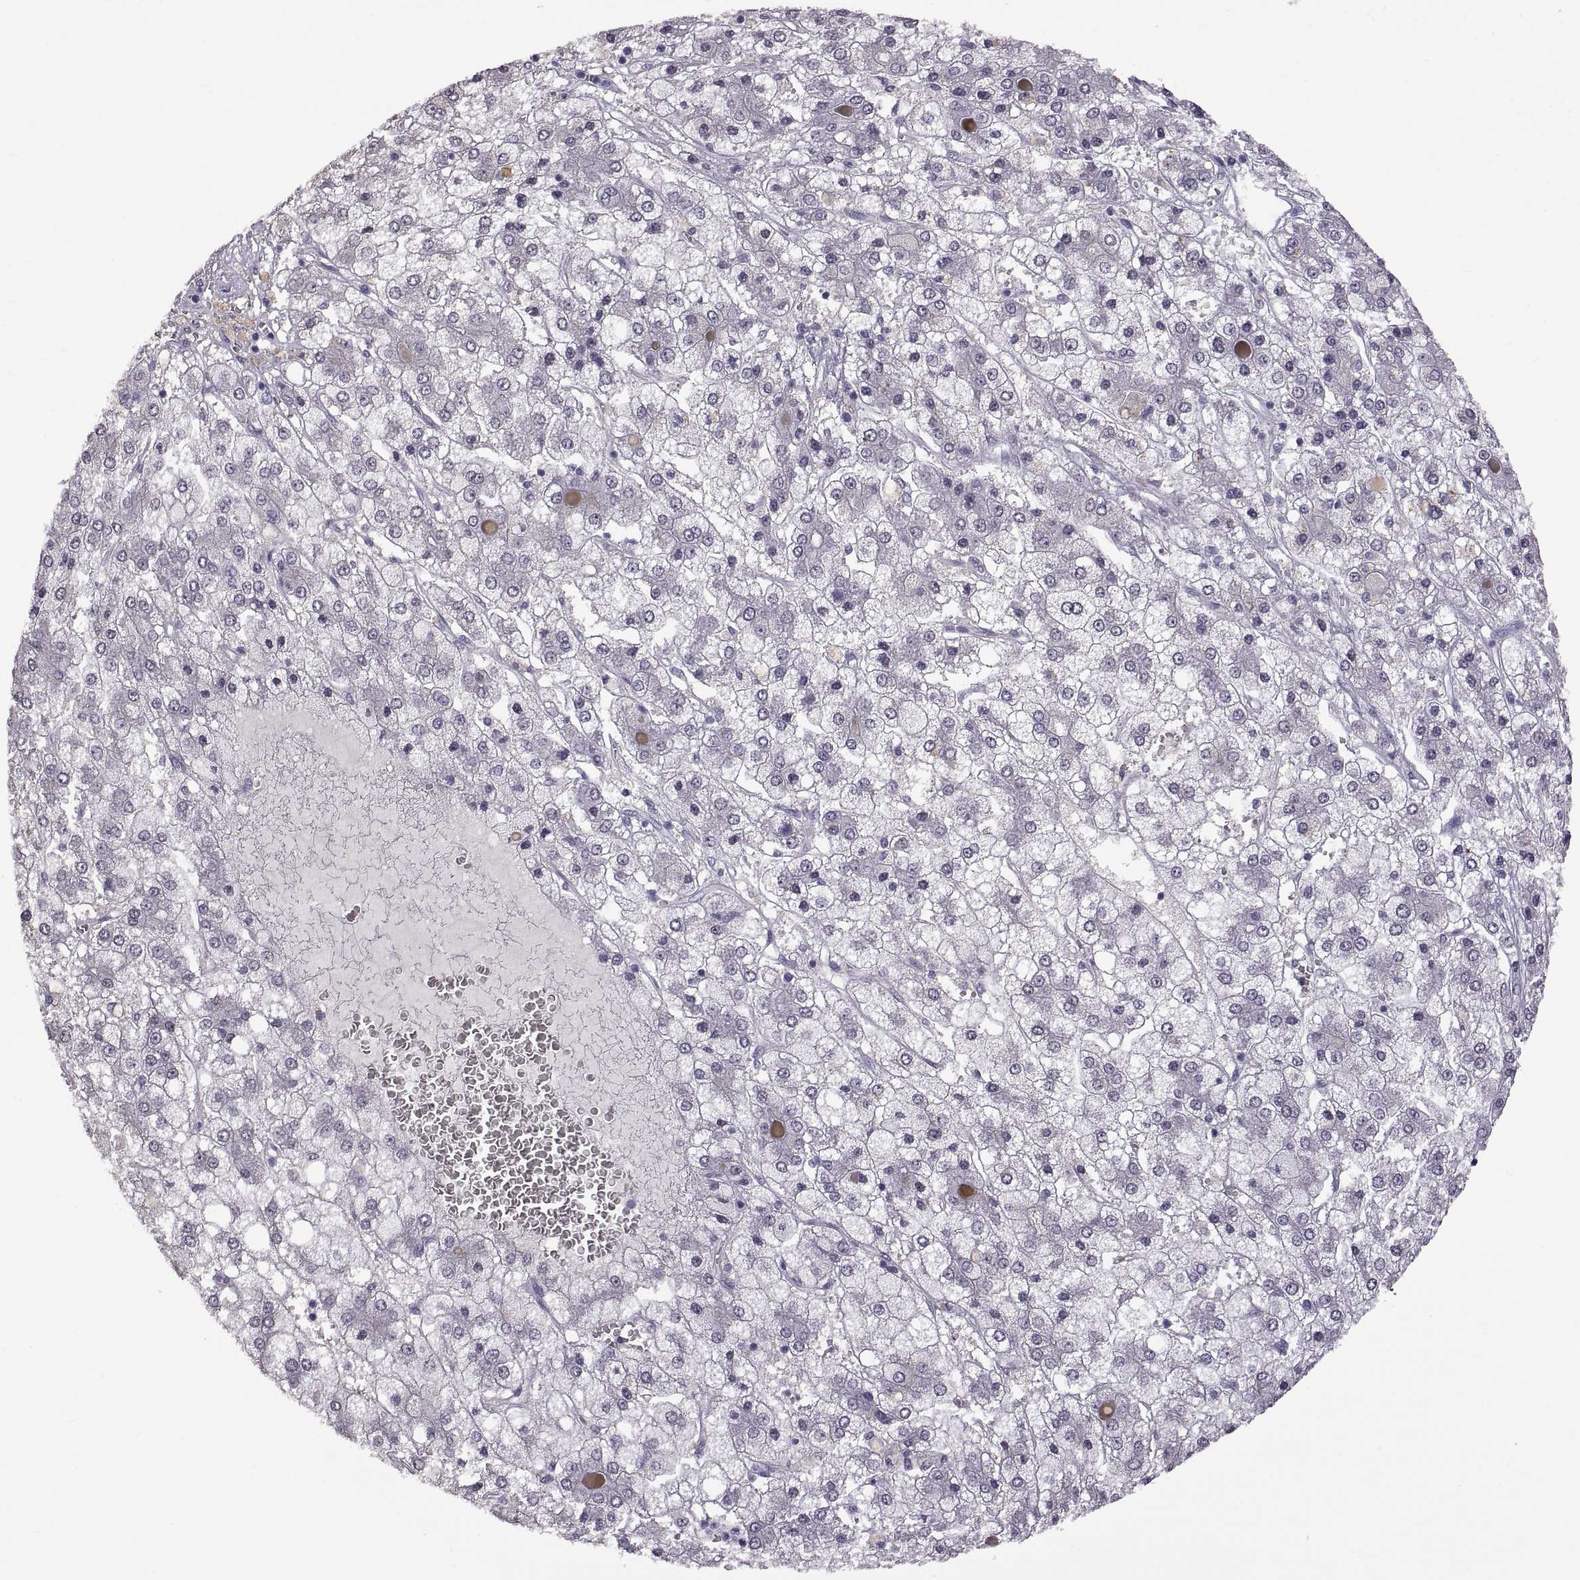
{"staining": {"intensity": "negative", "quantity": "none", "location": "none"}, "tissue": "liver cancer", "cell_type": "Tumor cells", "image_type": "cancer", "snomed": [{"axis": "morphology", "description": "Carcinoma, Hepatocellular, NOS"}, {"axis": "topography", "description": "Liver"}], "caption": "IHC of hepatocellular carcinoma (liver) displays no staining in tumor cells.", "gene": "RDM1", "patient": {"sex": "male", "age": 73}}